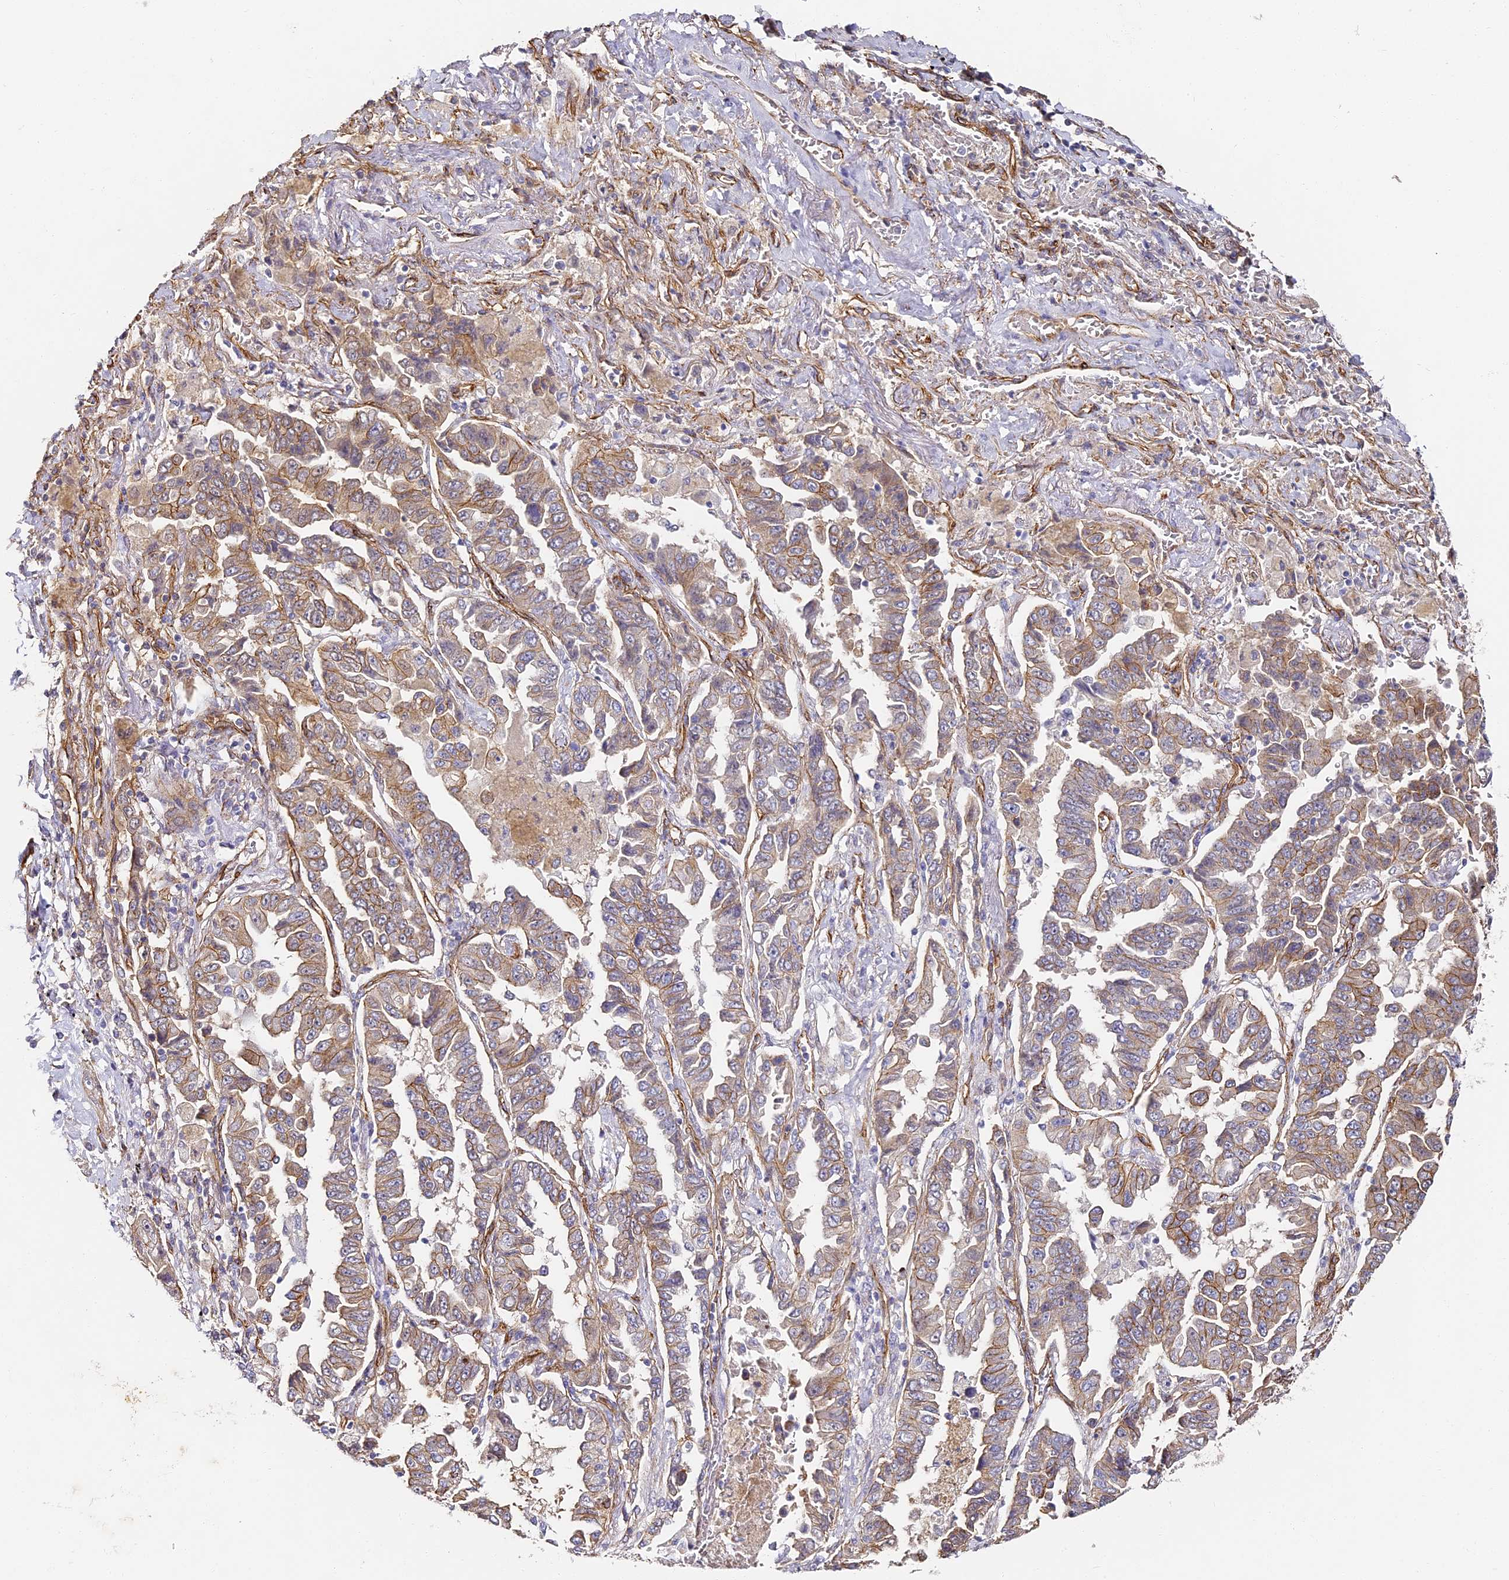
{"staining": {"intensity": "weak", "quantity": "25%-75%", "location": "cytoplasmic/membranous"}, "tissue": "lung cancer", "cell_type": "Tumor cells", "image_type": "cancer", "snomed": [{"axis": "morphology", "description": "Adenocarcinoma, NOS"}, {"axis": "topography", "description": "Lung"}], "caption": "Tumor cells display low levels of weak cytoplasmic/membranous positivity in about 25%-75% of cells in human adenocarcinoma (lung). The protein of interest is shown in brown color, while the nuclei are stained blue.", "gene": "CCDC30", "patient": {"sex": "female", "age": 51}}